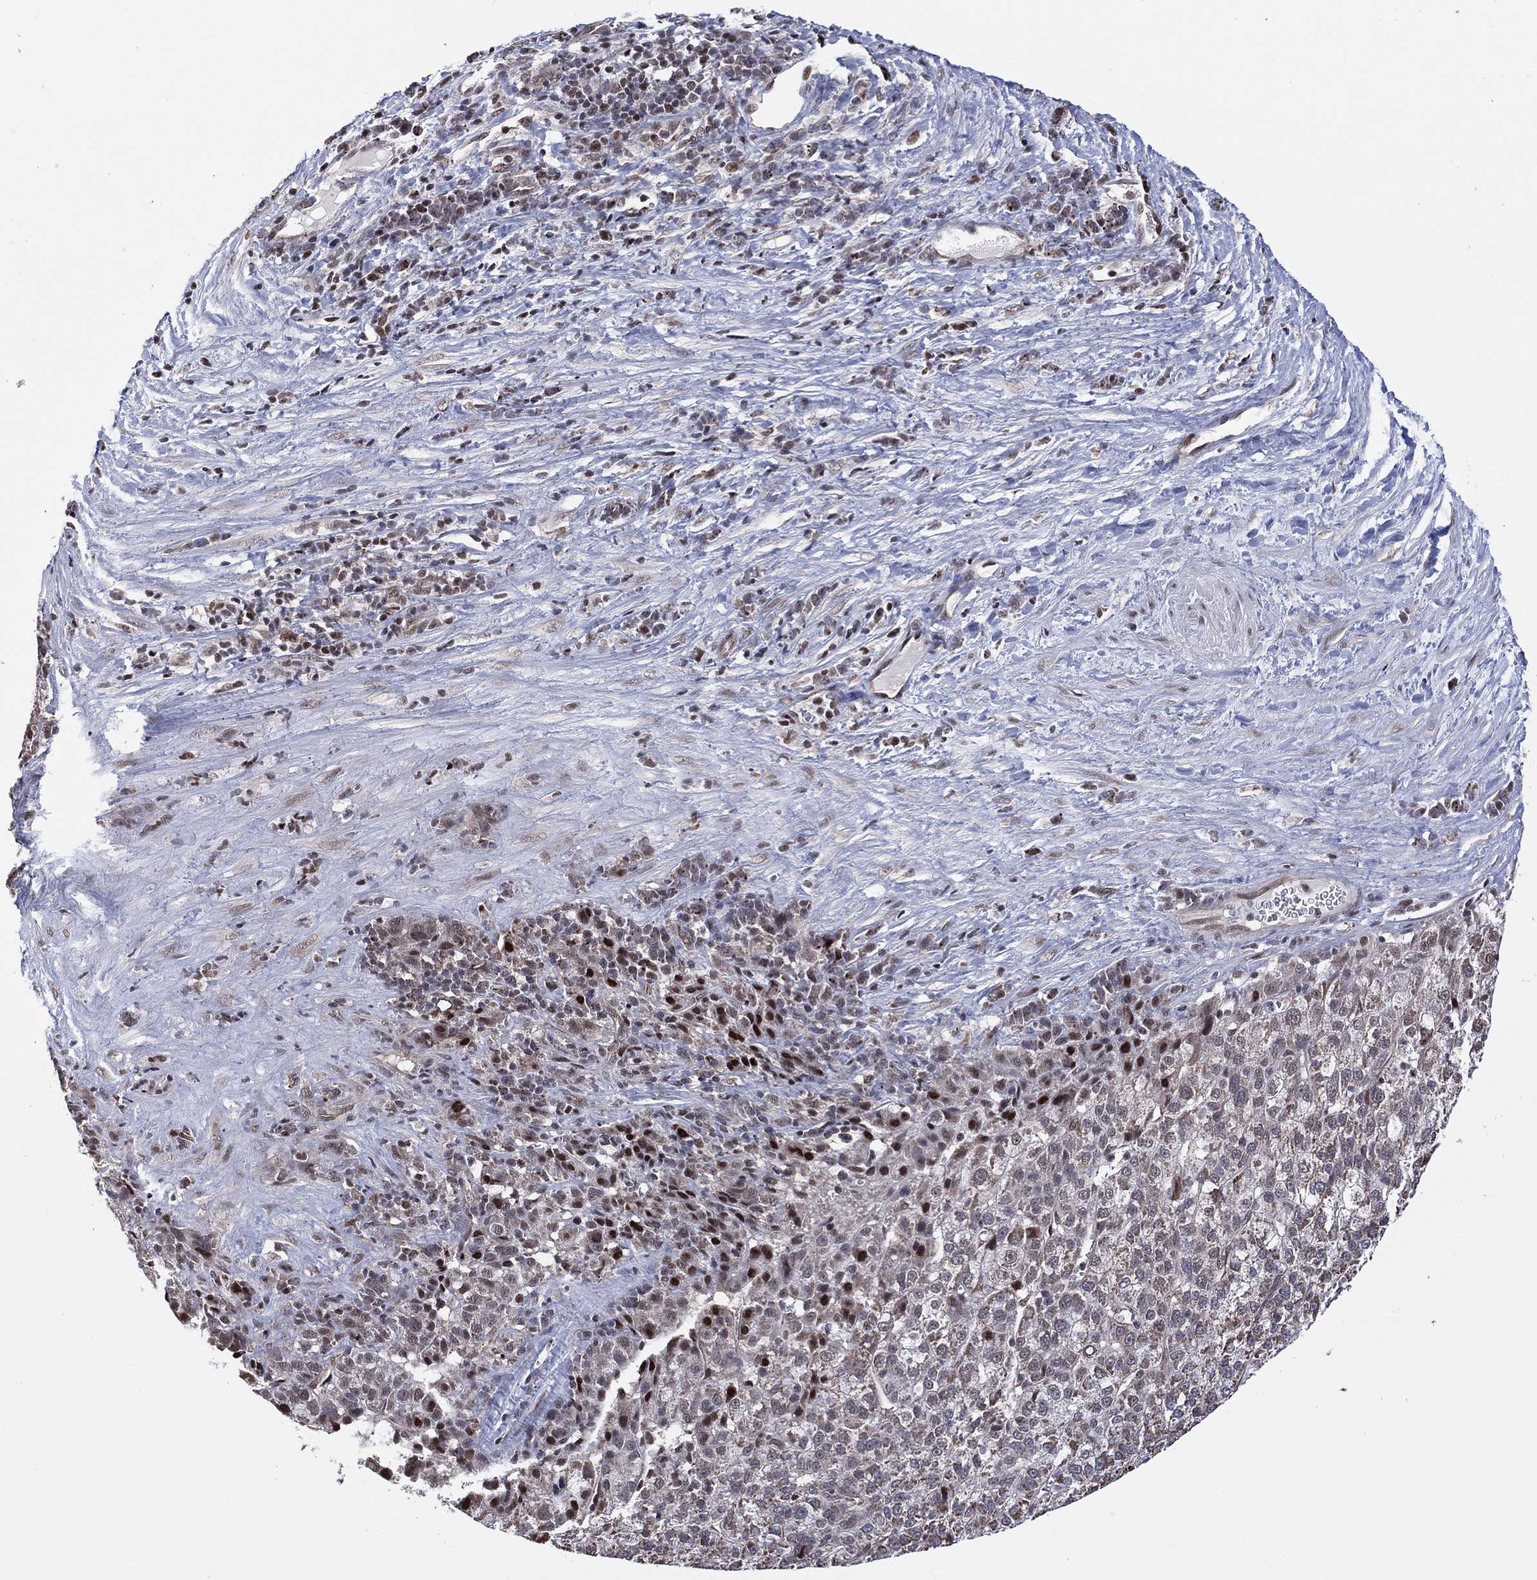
{"staining": {"intensity": "moderate", "quantity": "<25%", "location": "cytoplasmic/membranous"}, "tissue": "liver cancer", "cell_type": "Tumor cells", "image_type": "cancer", "snomed": [{"axis": "morphology", "description": "Carcinoma, Hepatocellular, NOS"}, {"axis": "topography", "description": "Liver"}], "caption": "Liver hepatocellular carcinoma stained for a protein demonstrates moderate cytoplasmic/membranous positivity in tumor cells.", "gene": "PIDD1", "patient": {"sex": "female", "age": 60}}